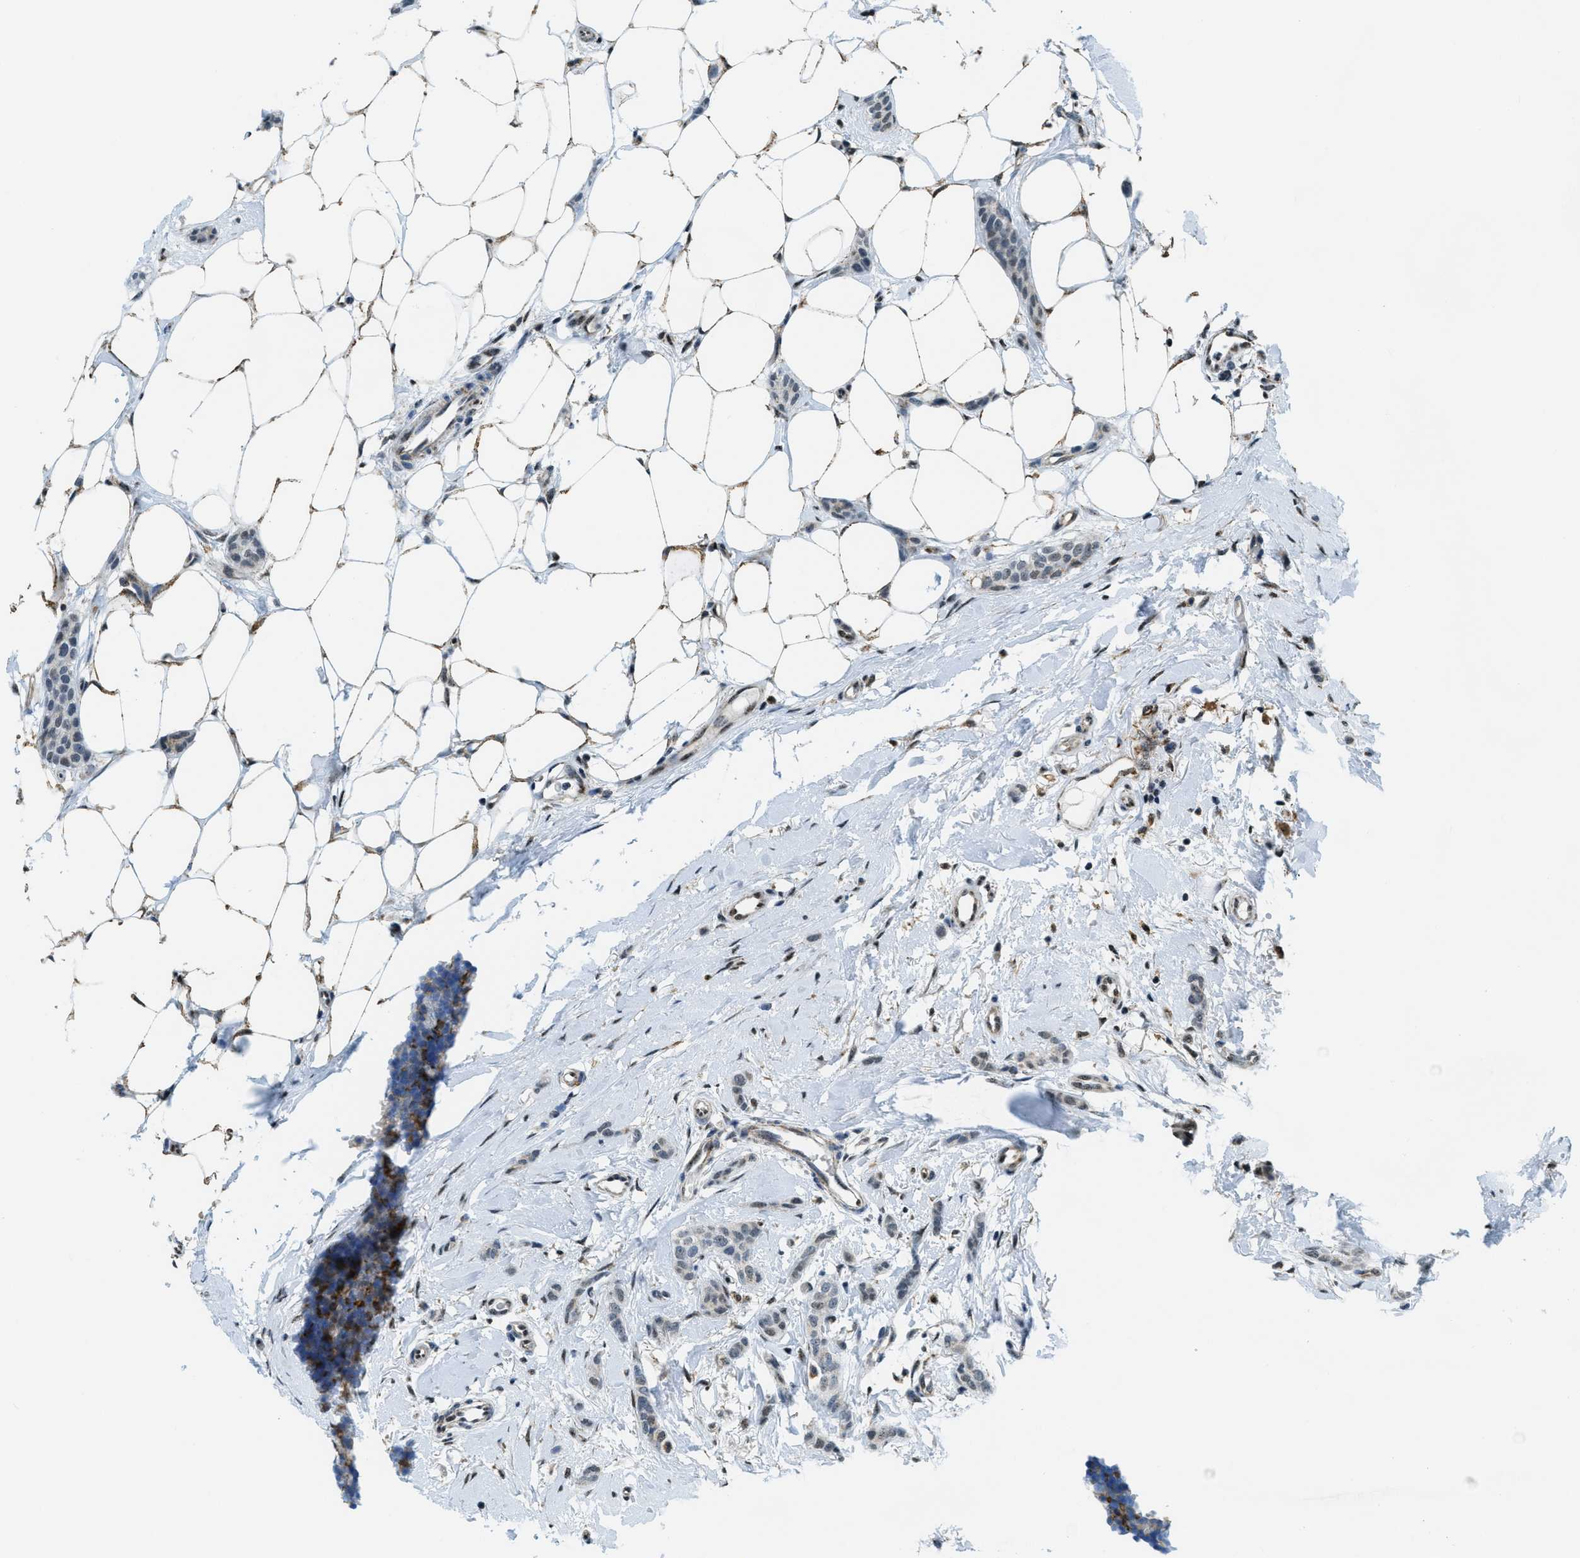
{"staining": {"intensity": "weak", "quantity": ">75%", "location": "cytoplasmic/membranous,nuclear"}, "tissue": "breast cancer", "cell_type": "Tumor cells", "image_type": "cancer", "snomed": [{"axis": "morphology", "description": "Lobular carcinoma"}, {"axis": "topography", "description": "Skin"}, {"axis": "topography", "description": "Breast"}], "caption": "Protein expression analysis of human breast cancer (lobular carcinoma) reveals weak cytoplasmic/membranous and nuclear staining in approximately >75% of tumor cells. The staining was performed using DAB (3,3'-diaminobenzidine), with brown indicating positive protein expression. Nuclei are stained blue with hematoxylin.", "gene": "SP100", "patient": {"sex": "female", "age": 46}}